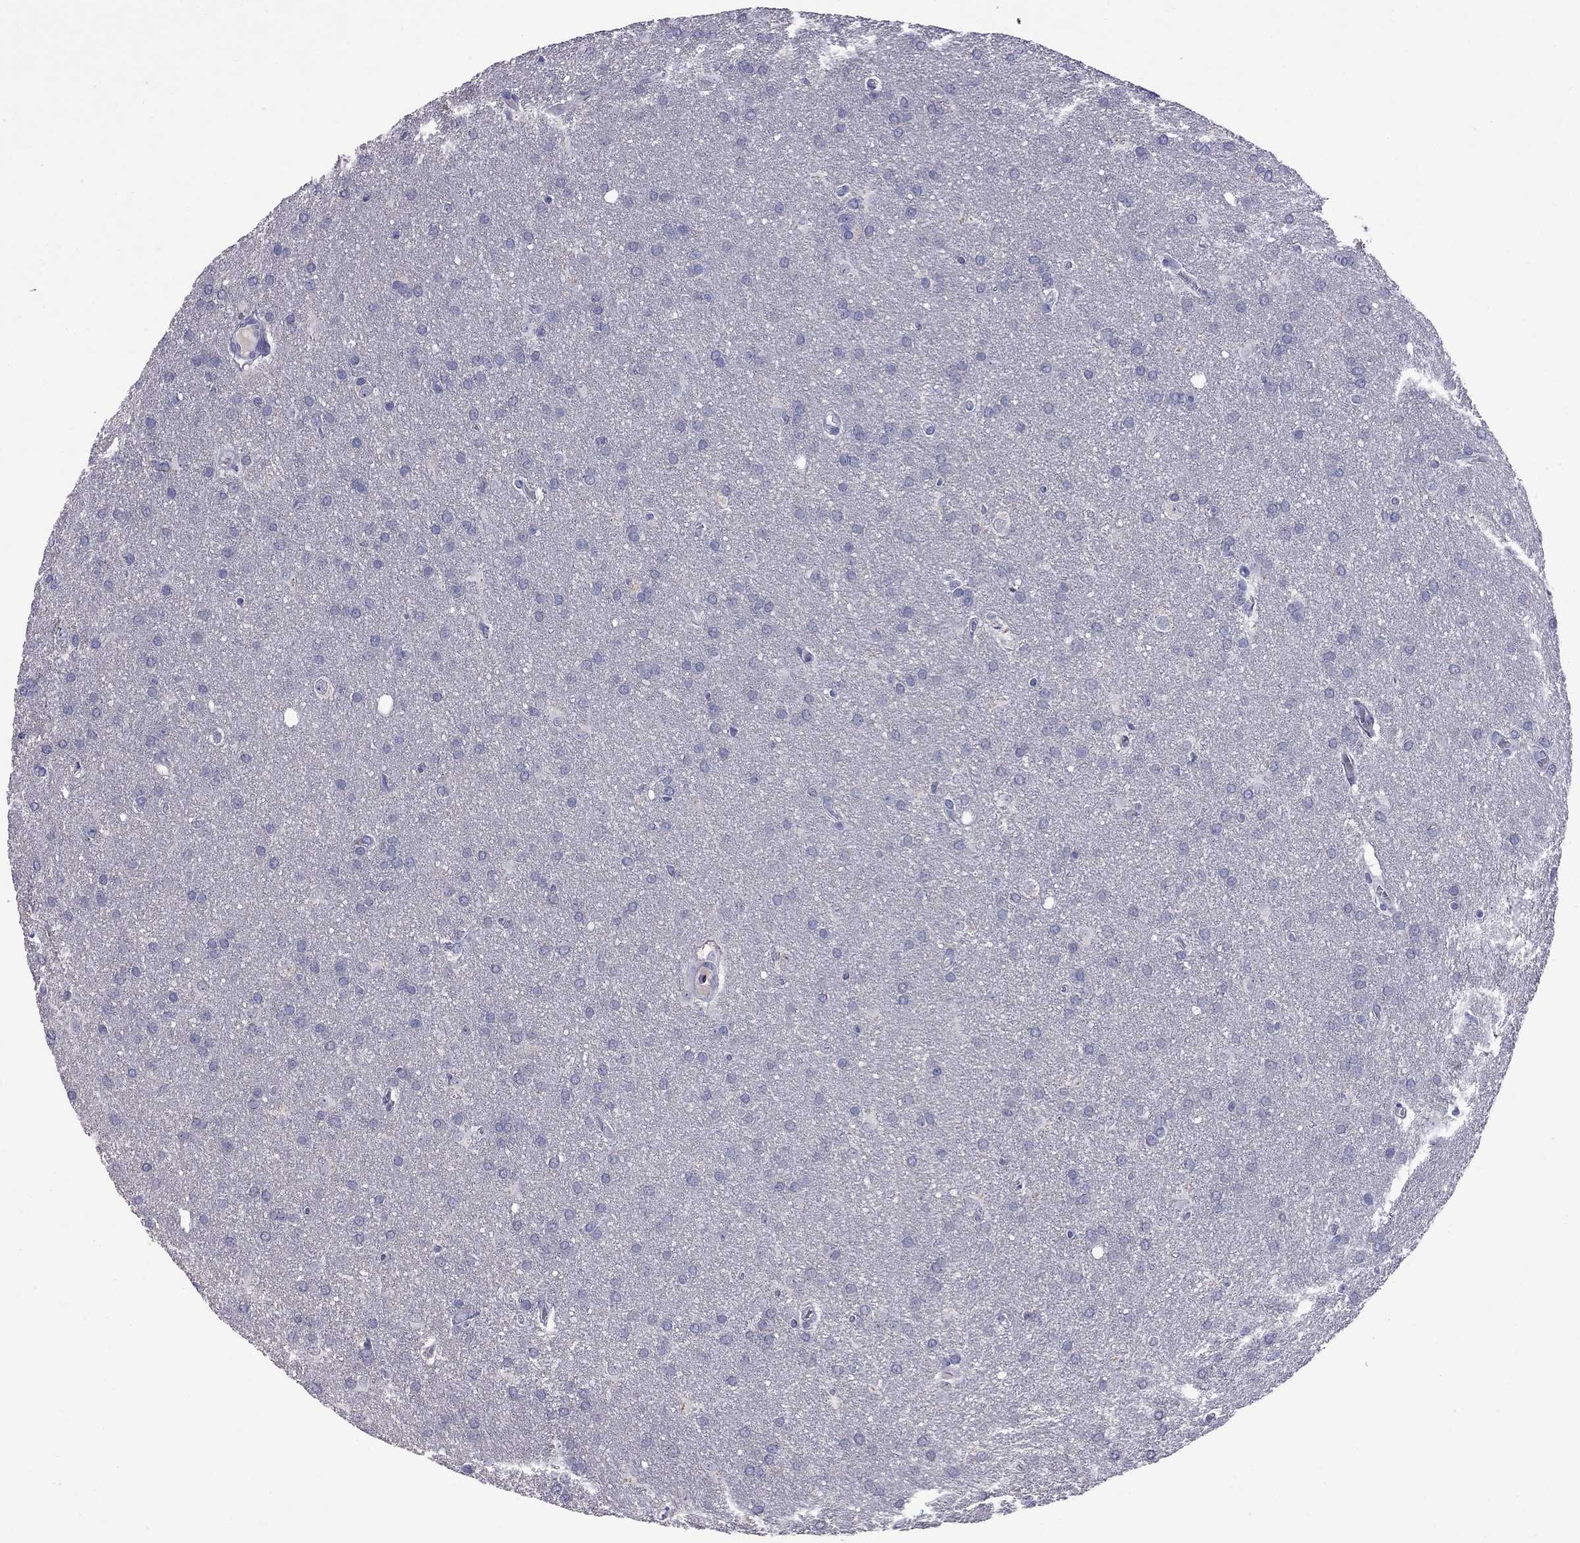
{"staining": {"intensity": "negative", "quantity": "none", "location": "none"}, "tissue": "glioma", "cell_type": "Tumor cells", "image_type": "cancer", "snomed": [{"axis": "morphology", "description": "Glioma, malignant, Low grade"}, {"axis": "topography", "description": "Brain"}], "caption": "DAB (3,3'-diaminobenzidine) immunohistochemical staining of human low-grade glioma (malignant) exhibits no significant expression in tumor cells. The staining was performed using DAB (3,3'-diaminobenzidine) to visualize the protein expression in brown, while the nuclei were stained in blue with hematoxylin (Magnification: 20x).", "gene": "CFAP91", "patient": {"sex": "female", "age": 32}}